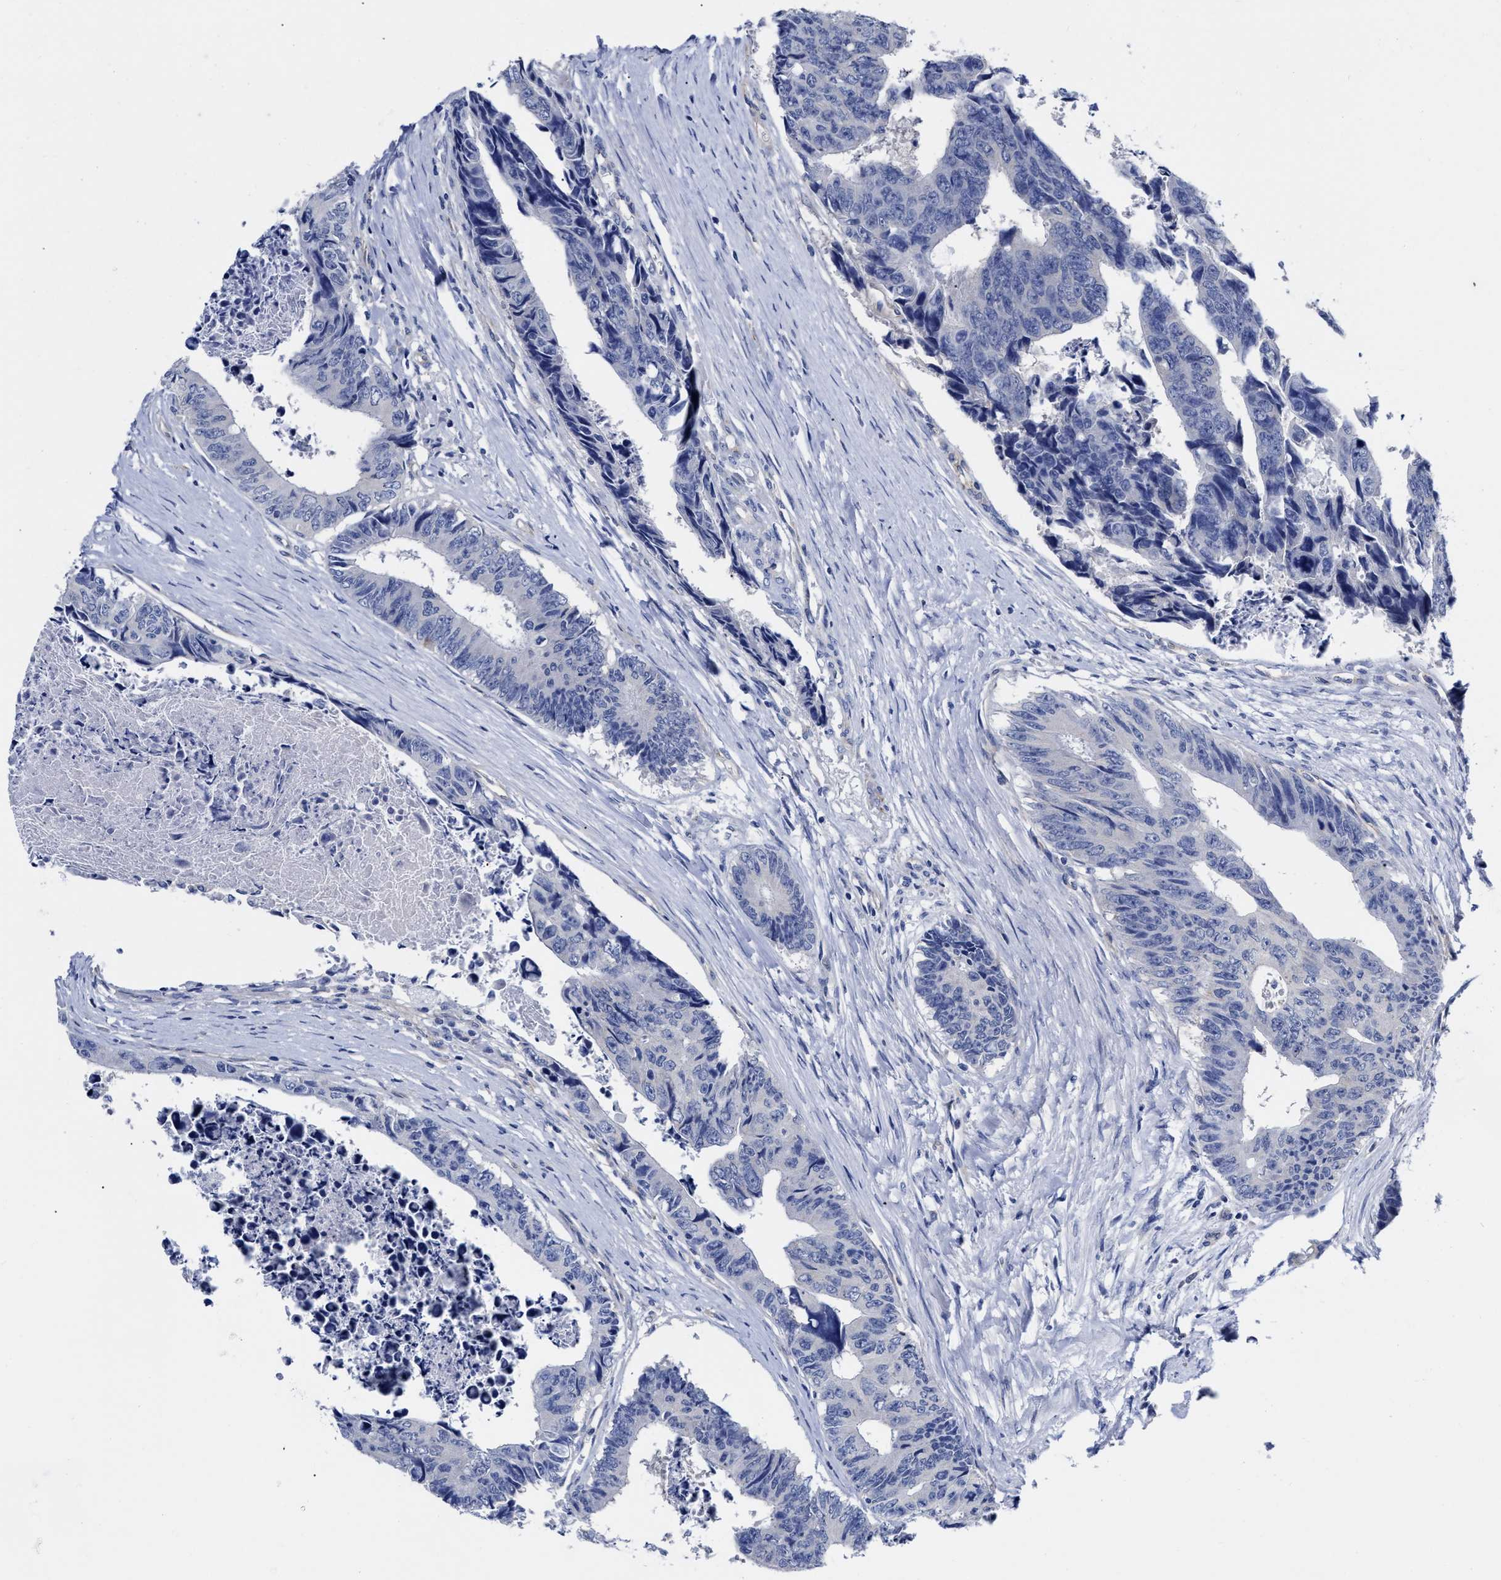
{"staining": {"intensity": "negative", "quantity": "none", "location": "none"}, "tissue": "colorectal cancer", "cell_type": "Tumor cells", "image_type": "cancer", "snomed": [{"axis": "morphology", "description": "Adenocarcinoma, NOS"}, {"axis": "topography", "description": "Rectum"}], "caption": "Protein analysis of colorectal cancer (adenocarcinoma) reveals no significant staining in tumor cells.", "gene": "IRAG2", "patient": {"sex": "male", "age": 84}}